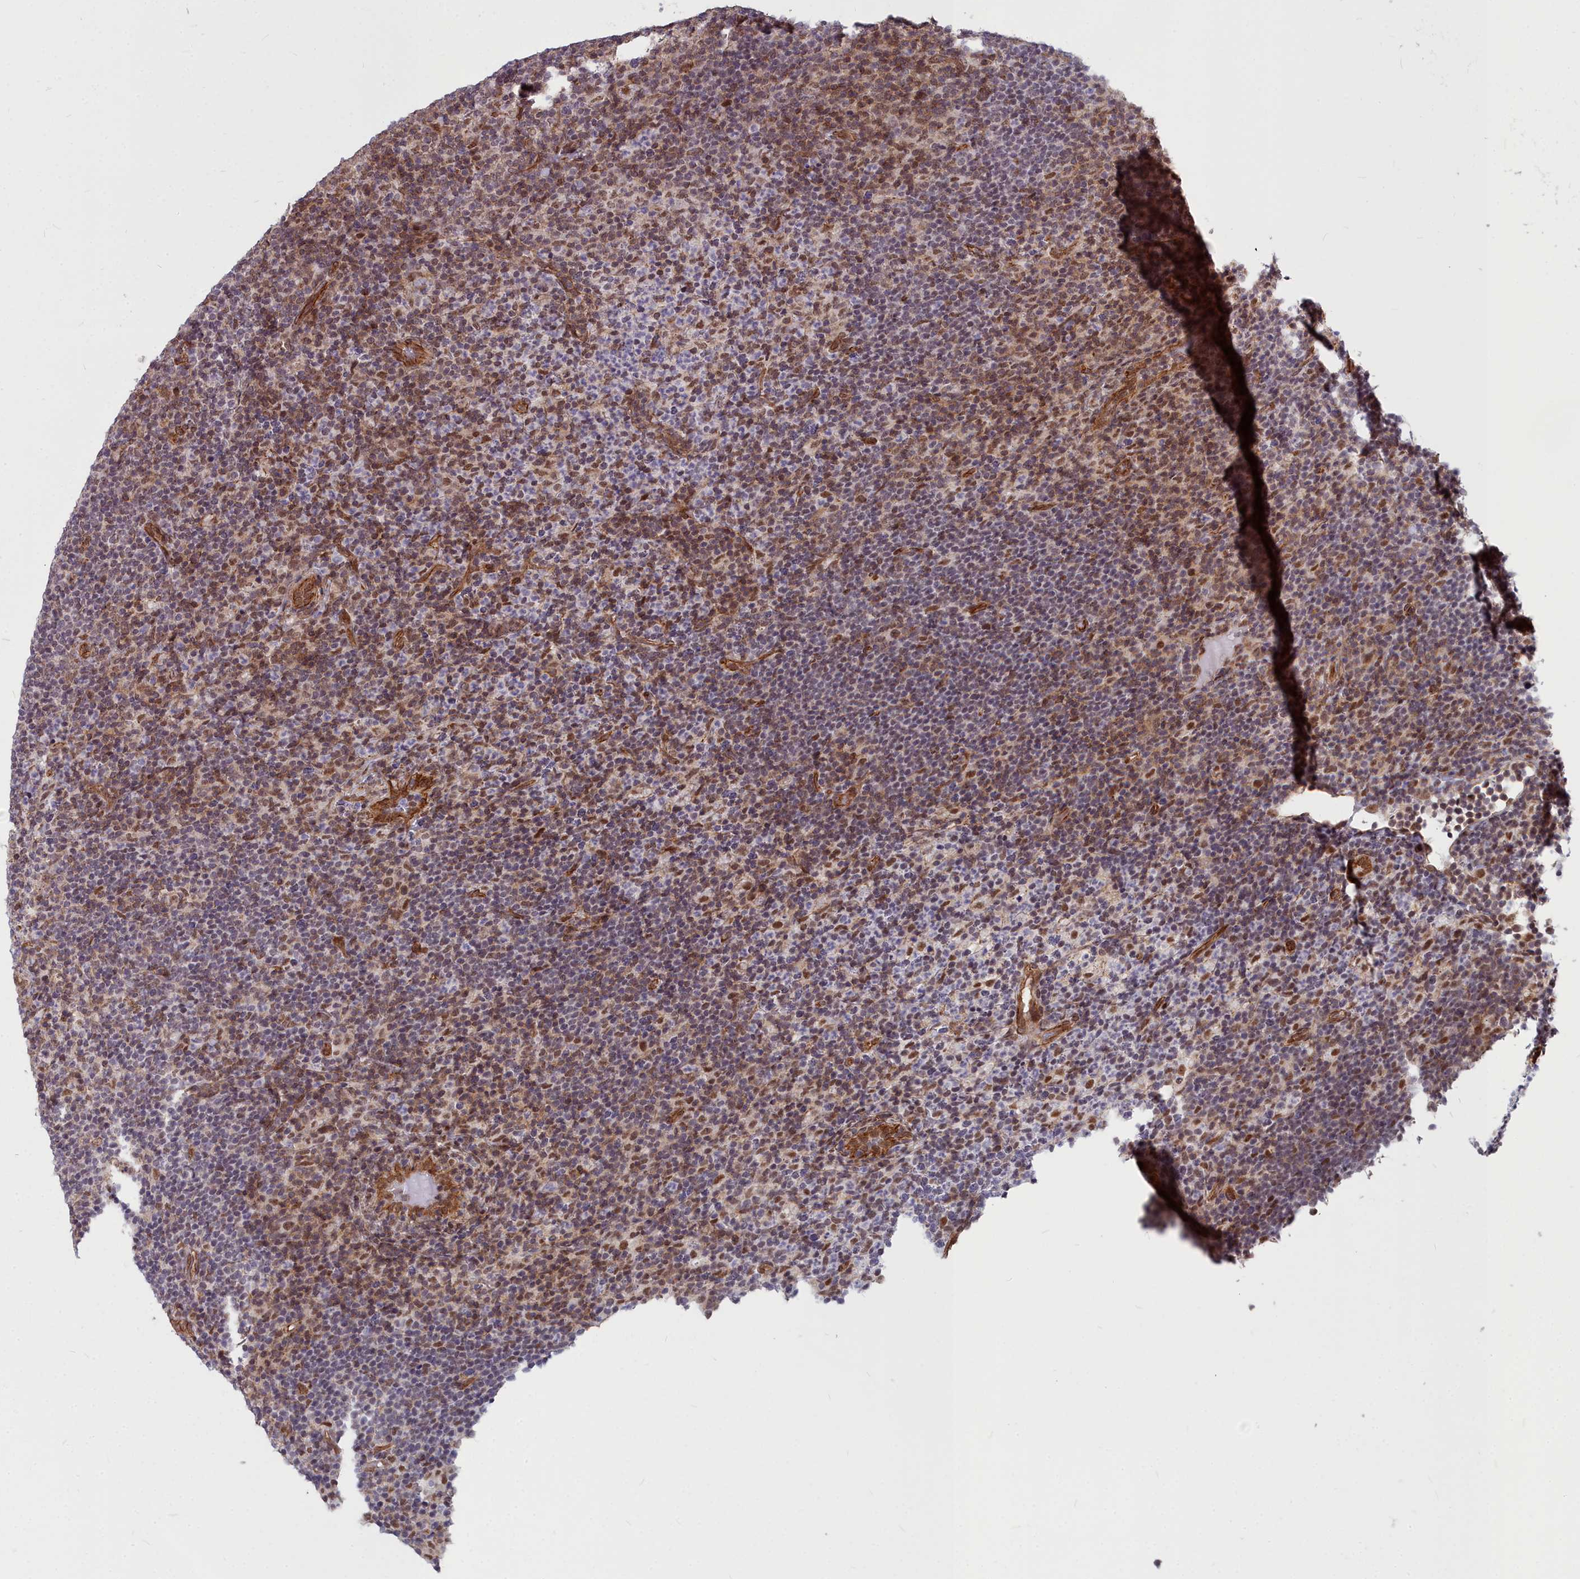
{"staining": {"intensity": "moderate", "quantity": "<25%", "location": "nuclear"}, "tissue": "lymphoma", "cell_type": "Tumor cells", "image_type": "cancer", "snomed": [{"axis": "morphology", "description": "Hodgkin's disease, NOS"}, {"axis": "topography", "description": "Lymph node"}], "caption": "This micrograph reveals IHC staining of lymphoma, with low moderate nuclear positivity in approximately <25% of tumor cells.", "gene": "YJU2", "patient": {"sex": "female", "age": 57}}